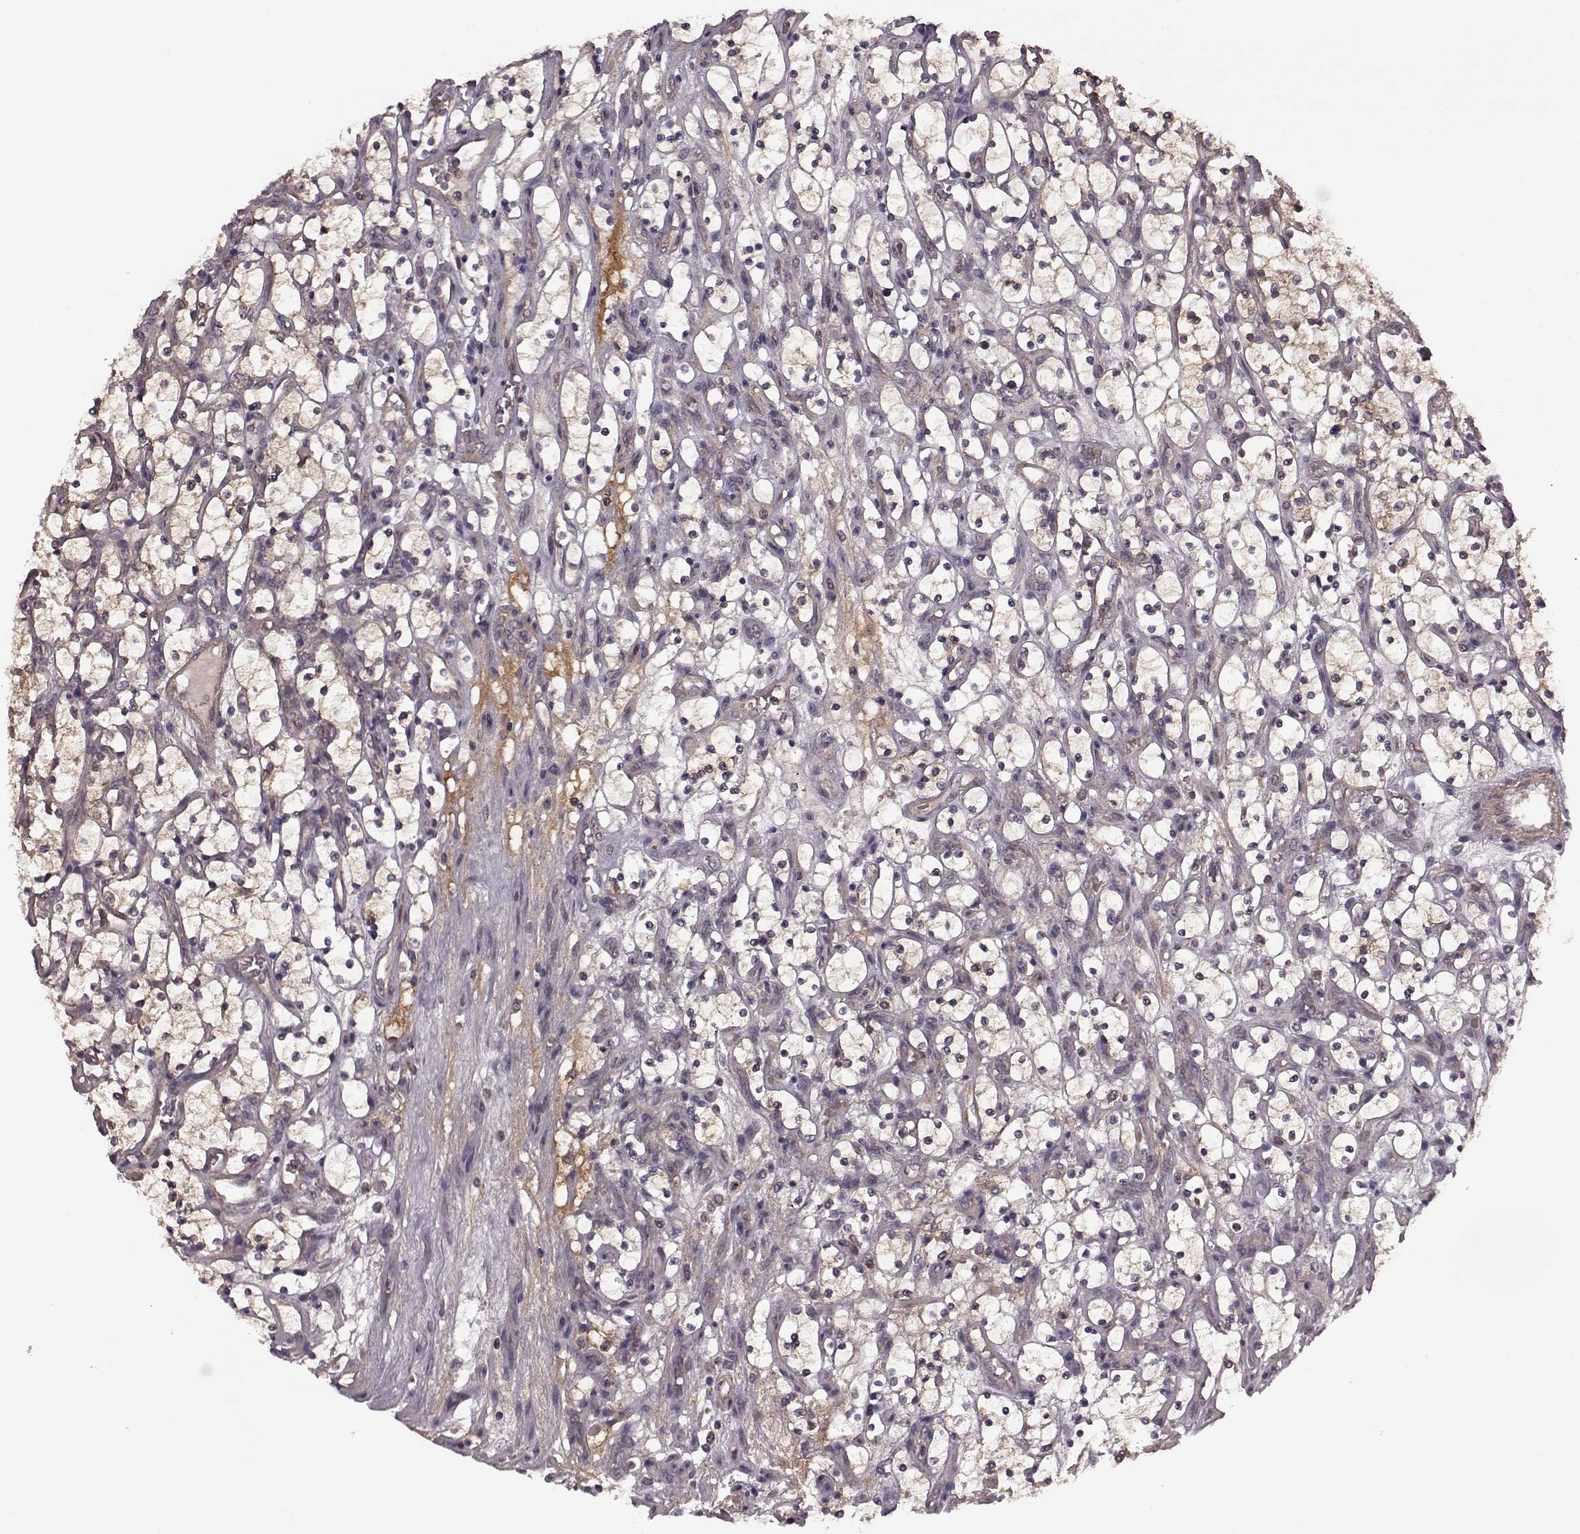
{"staining": {"intensity": "moderate", "quantity": "25%-75%", "location": "cytoplasmic/membranous"}, "tissue": "renal cancer", "cell_type": "Tumor cells", "image_type": "cancer", "snomed": [{"axis": "morphology", "description": "Adenocarcinoma, NOS"}, {"axis": "topography", "description": "Kidney"}], "caption": "High-magnification brightfield microscopy of renal cancer (adenocarcinoma) stained with DAB (brown) and counterstained with hematoxylin (blue). tumor cells exhibit moderate cytoplasmic/membranous positivity is present in about25%-75% of cells.", "gene": "FNIP2", "patient": {"sex": "female", "age": 69}}